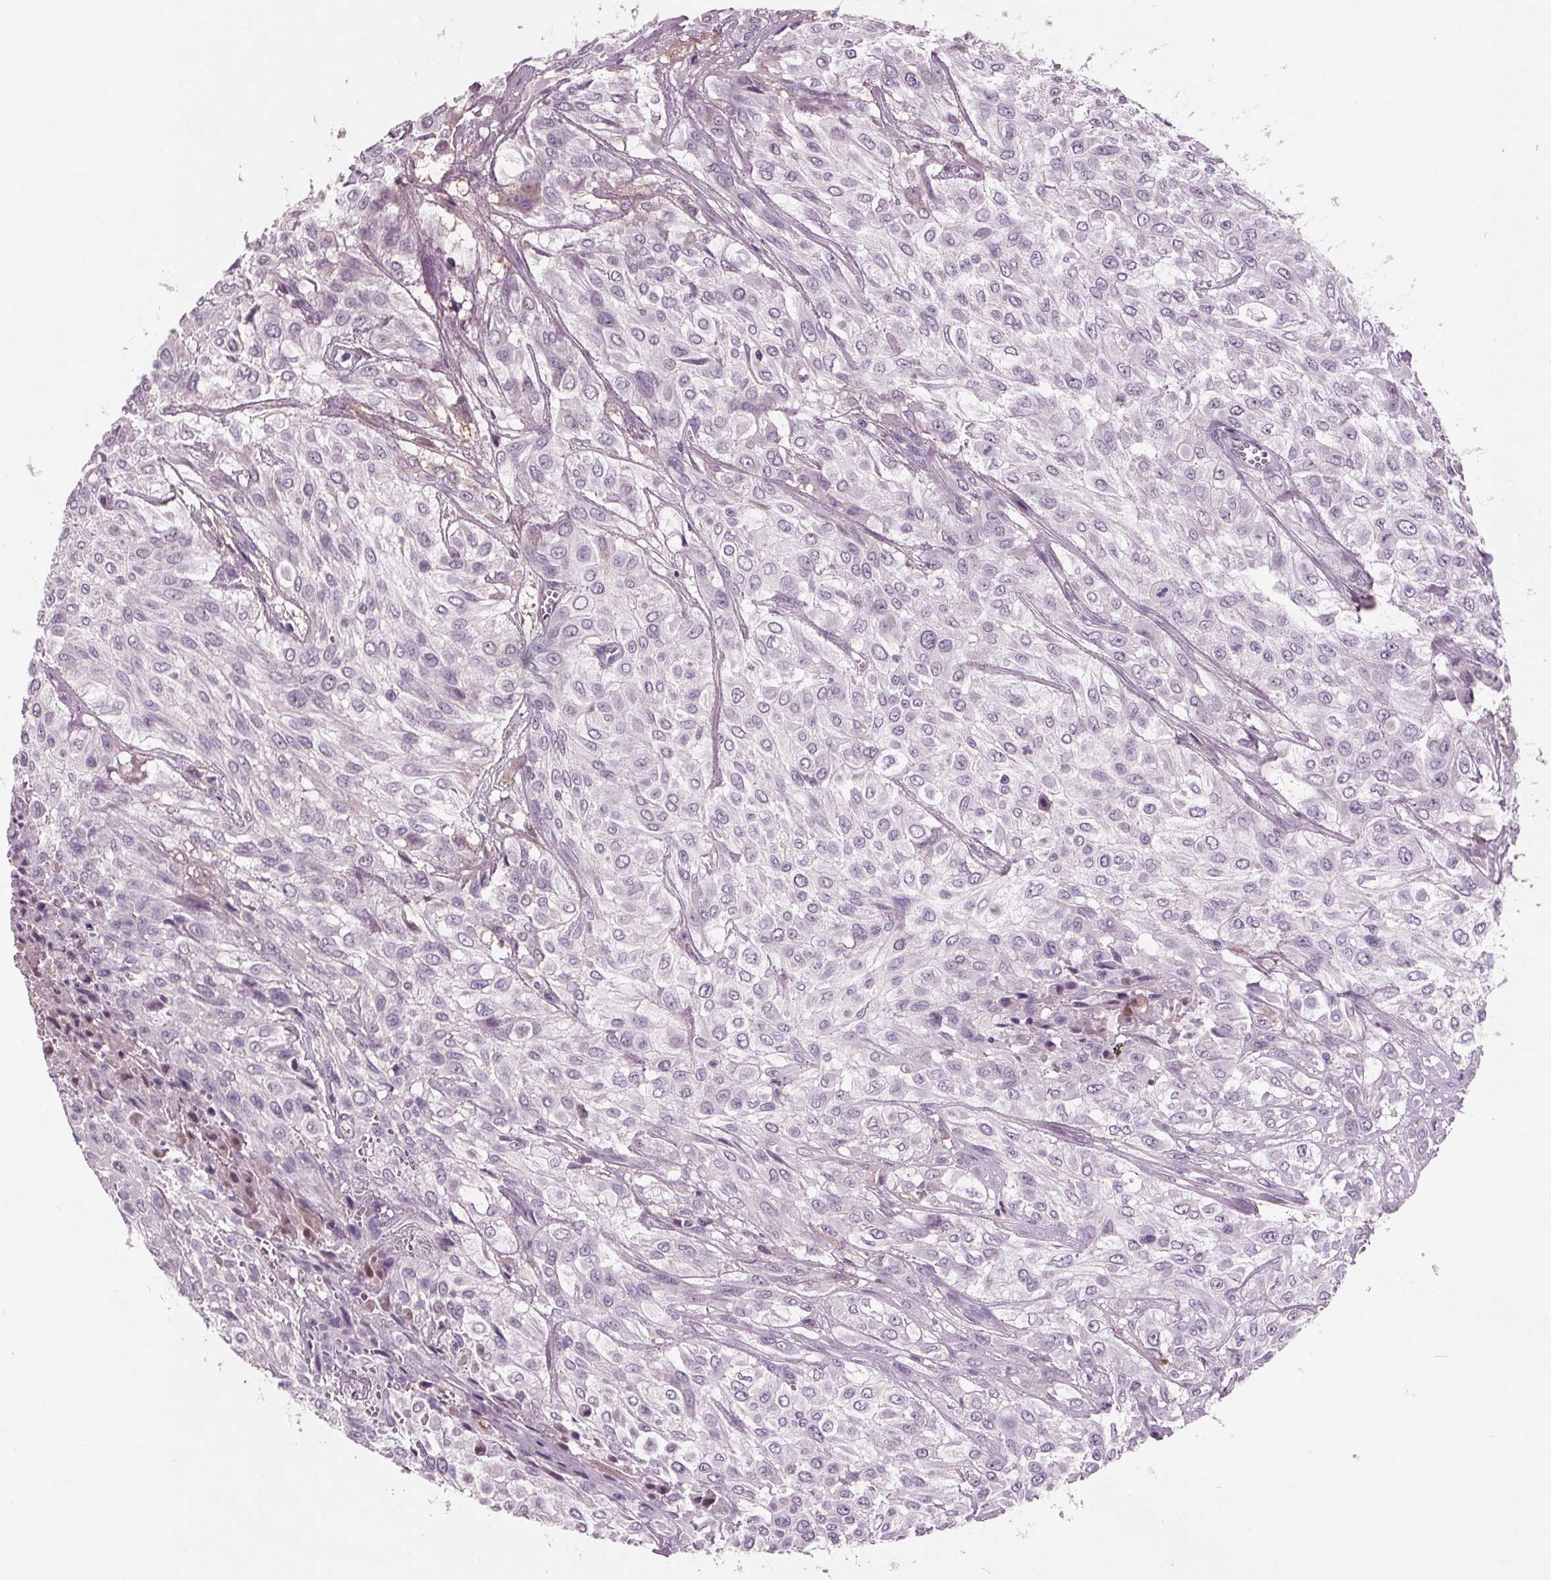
{"staining": {"intensity": "negative", "quantity": "none", "location": "none"}, "tissue": "urothelial cancer", "cell_type": "Tumor cells", "image_type": "cancer", "snomed": [{"axis": "morphology", "description": "Urothelial carcinoma, High grade"}, {"axis": "topography", "description": "Urinary bladder"}], "caption": "This is a histopathology image of immunohistochemistry (IHC) staining of urothelial cancer, which shows no expression in tumor cells. The staining was performed using DAB (3,3'-diaminobenzidine) to visualize the protein expression in brown, while the nuclei were stained in blue with hematoxylin (Magnification: 20x).", "gene": "C6", "patient": {"sex": "male", "age": 57}}